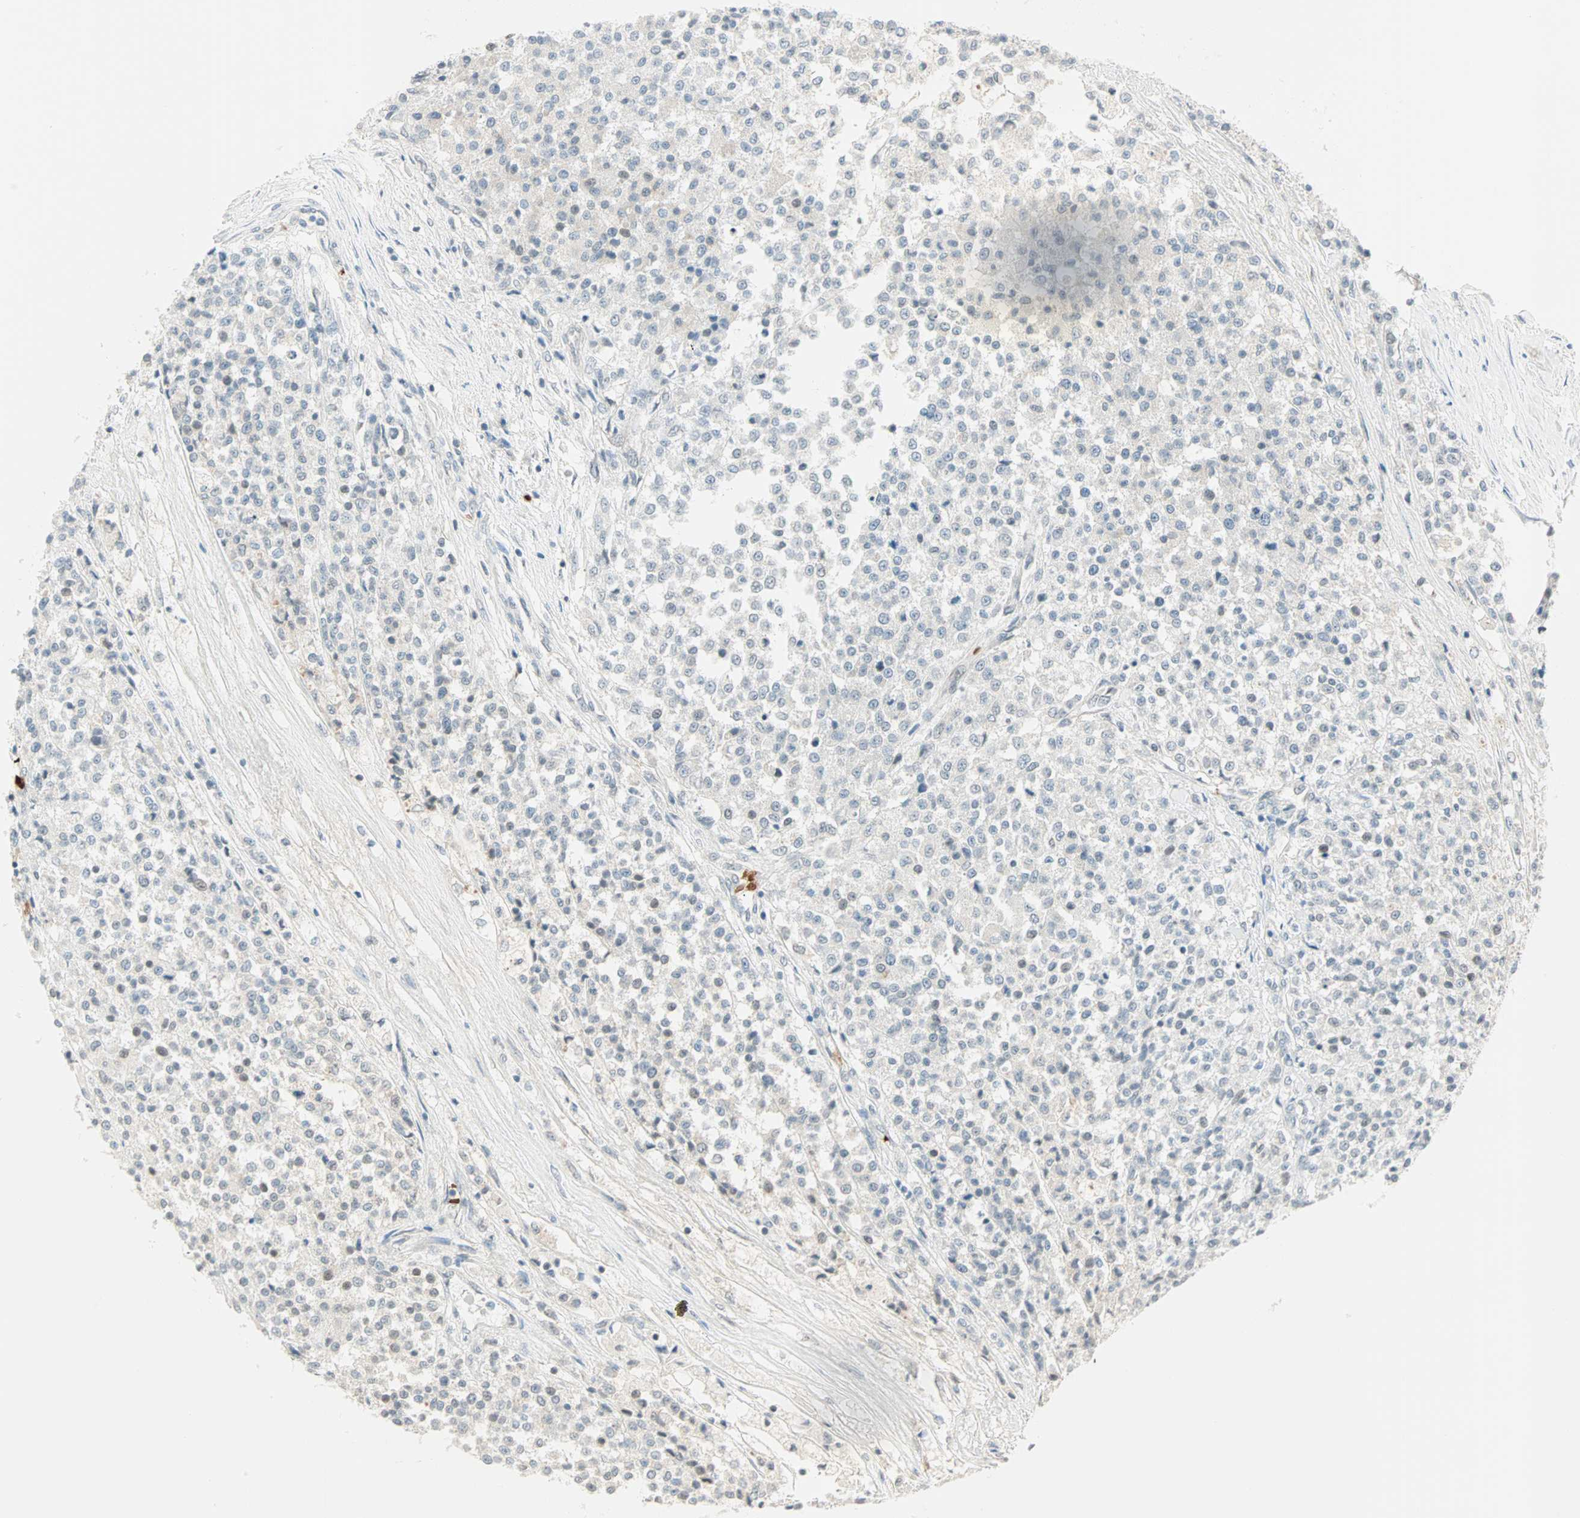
{"staining": {"intensity": "negative", "quantity": "none", "location": "none"}, "tissue": "testis cancer", "cell_type": "Tumor cells", "image_type": "cancer", "snomed": [{"axis": "morphology", "description": "Seminoma, NOS"}, {"axis": "topography", "description": "Testis"}], "caption": "Image shows no protein positivity in tumor cells of testis cancer tissue.", "gene": "BCAN", "patient": {"sex": "male", "age": 59}}